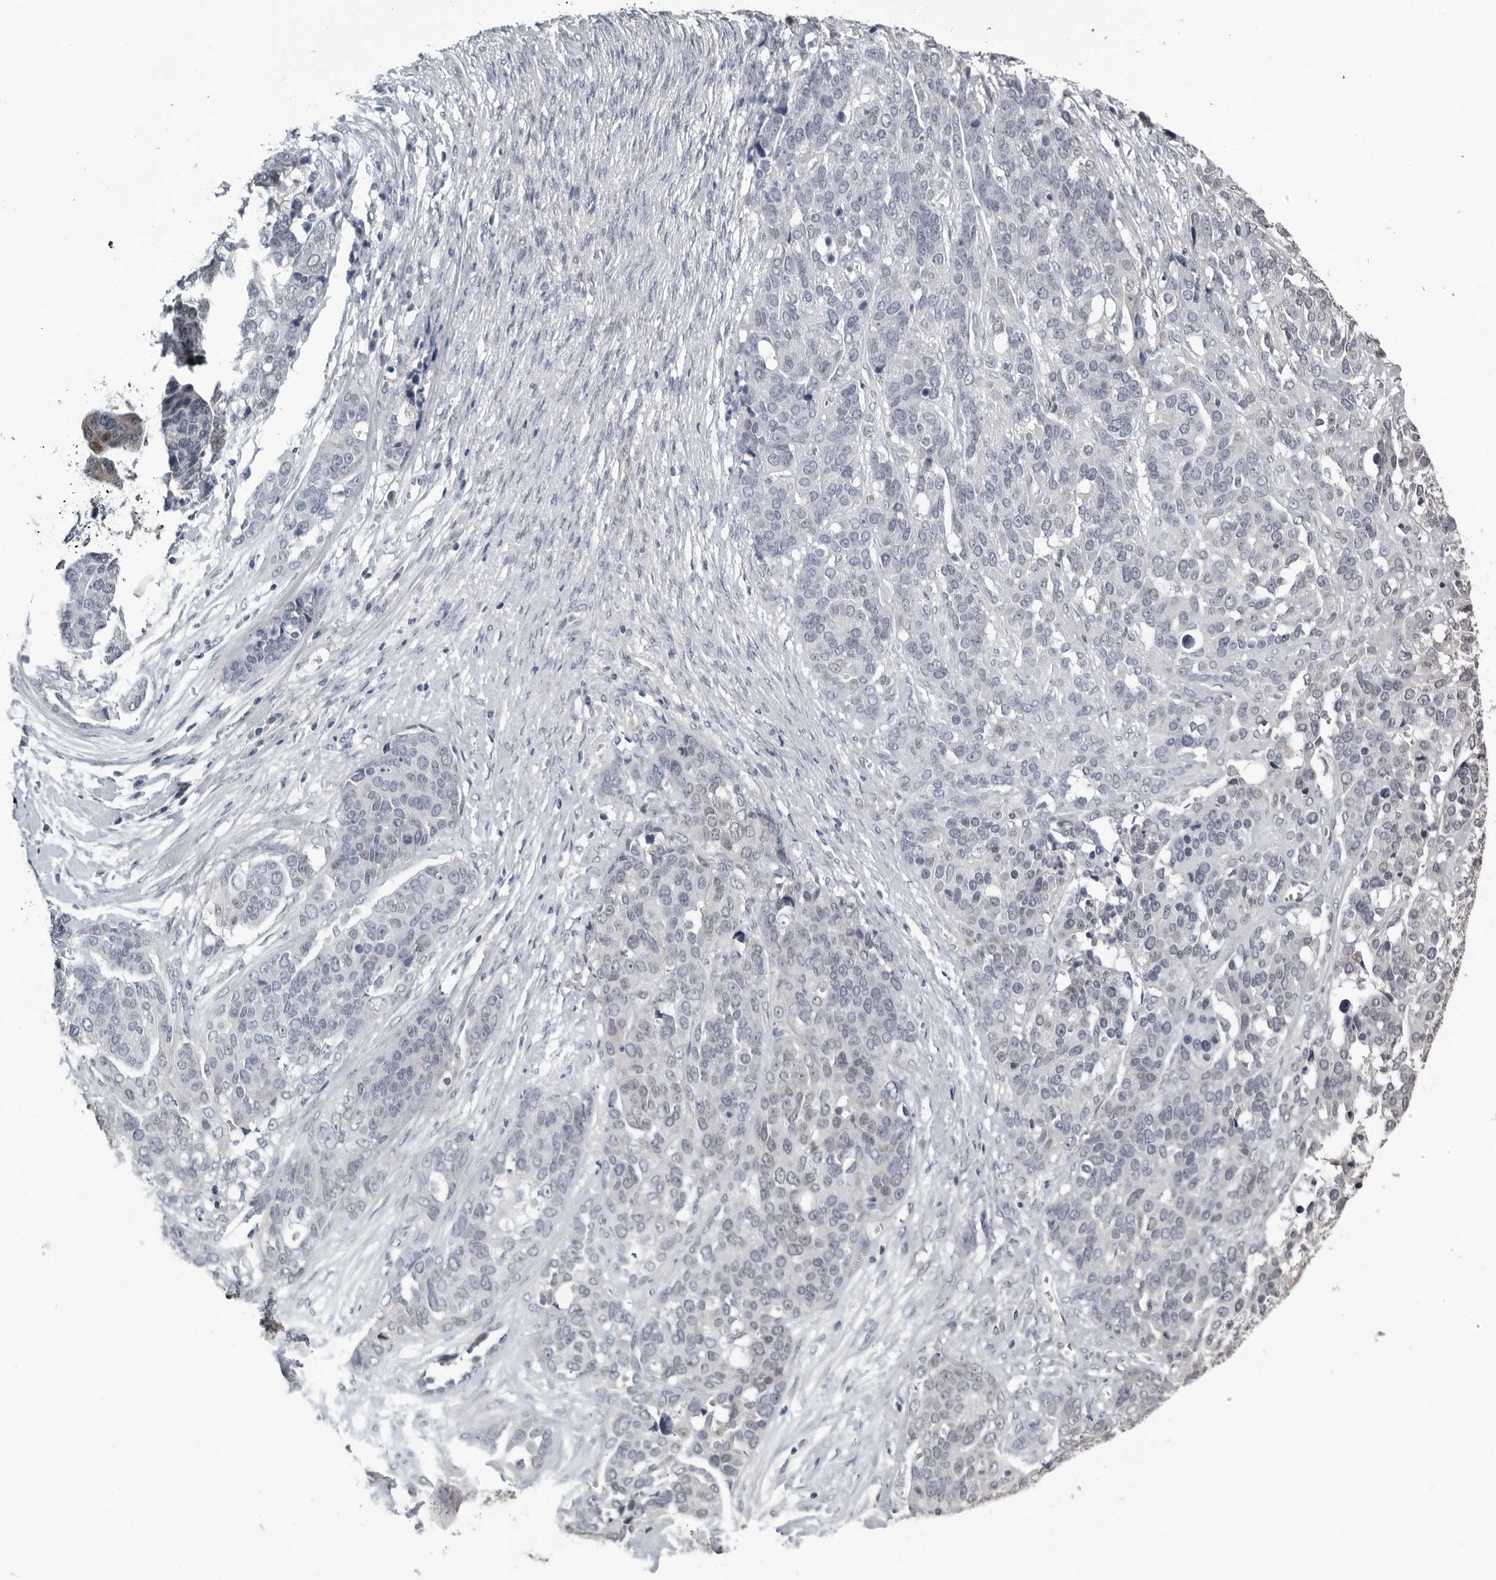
{"staining": {"intensity": "negative", "quantity": "none", "location": "none"}, "tissue": "ovarian cancer", "cell_type": "Tumor cells", "image_type": "cancer", "snomed": [{"axis": "morphology", "description": "Cystadenocarcinoma, serous, NOS"}, {"axis": "topography", "description": "Ovary"}], "caption": "Serous cystadenocarcinoma (ovarian) was stained to show a protein in brown. There is no significant staining in tumor cells.", "gene": "PRRX2", "patient": {"sex": "female", "age": 44}}